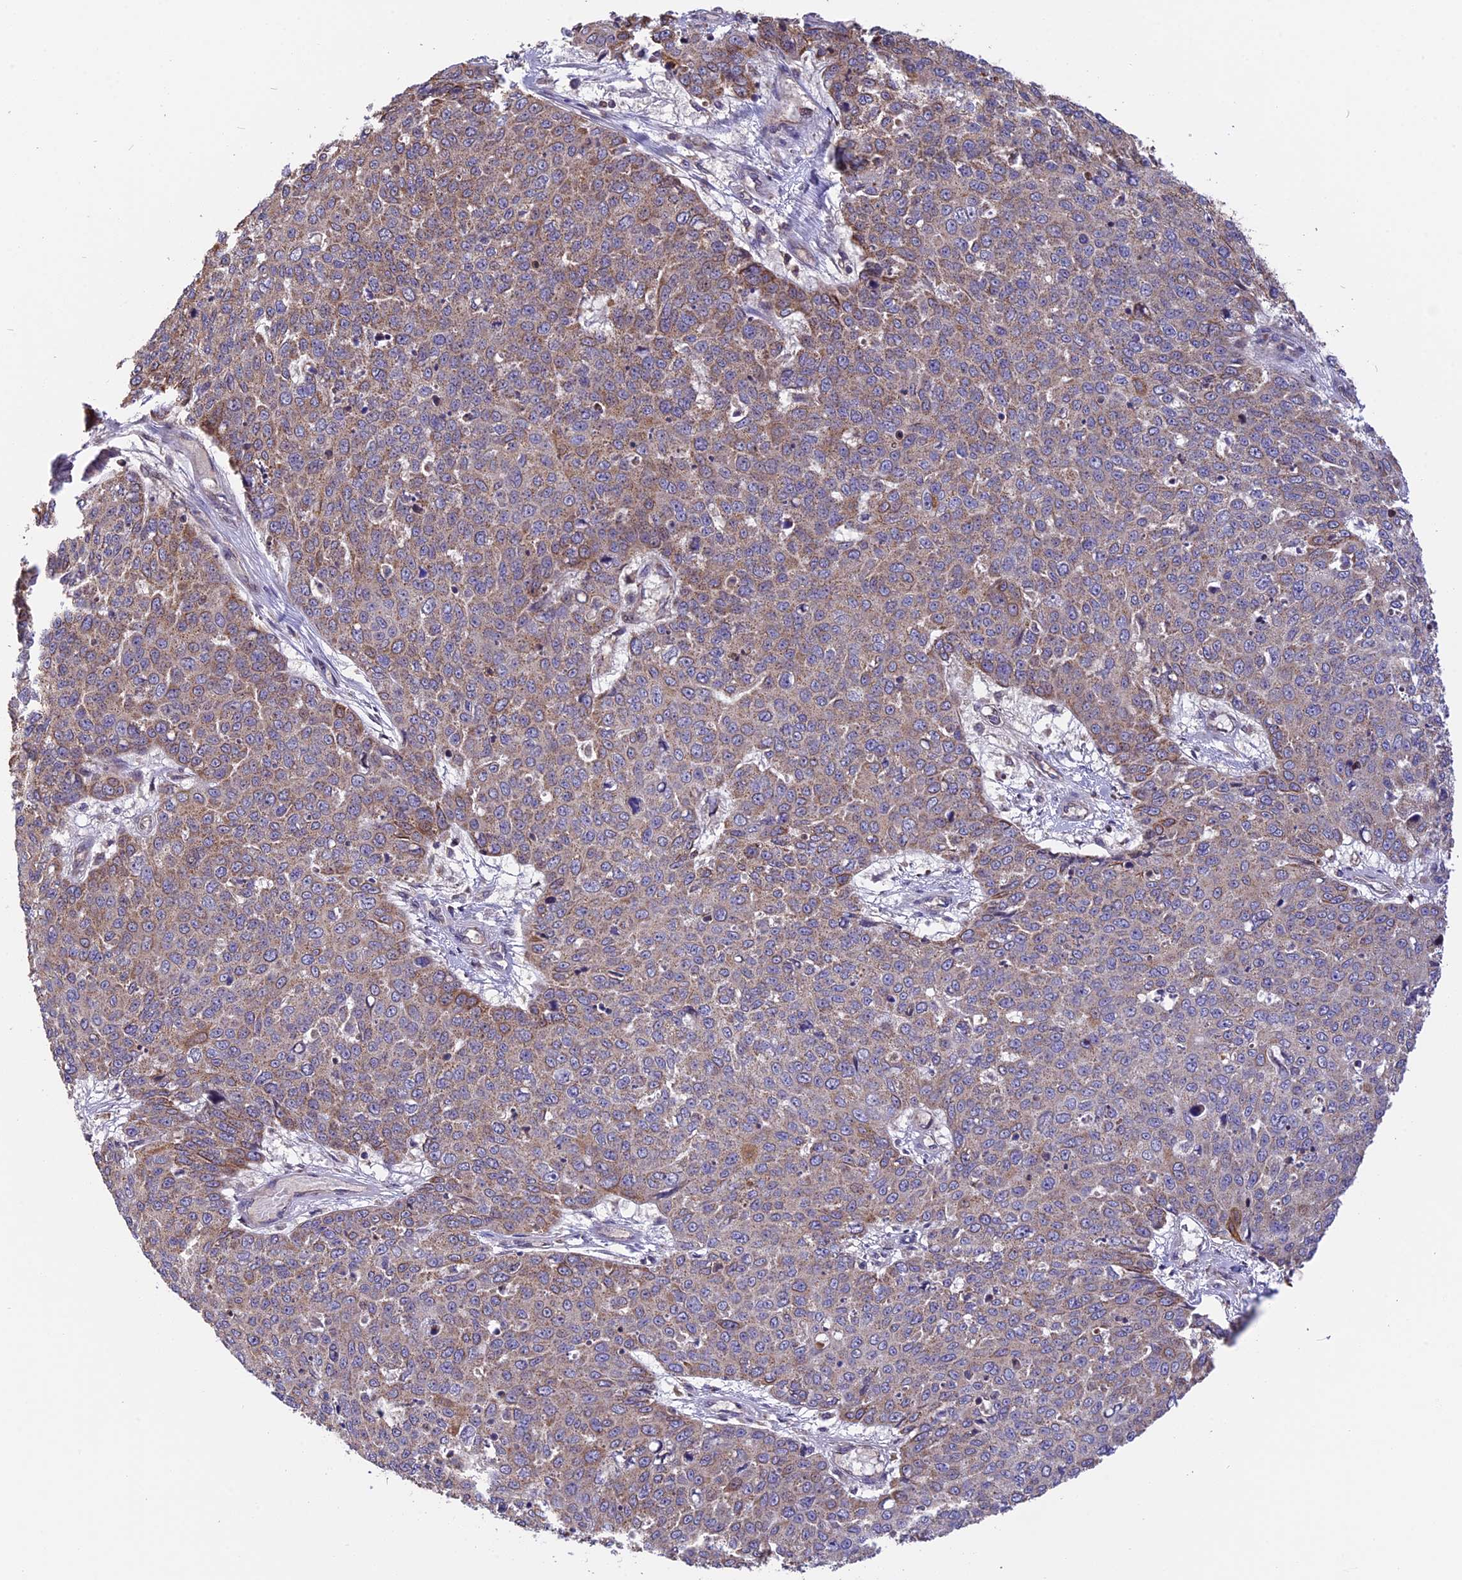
{"staining": {"intensity": "moderate", "quantity": "<25%", "location": "cytoplasmic/membranous"}, "tissue": "skin cancer", "cell_type": "Tumor cells", "image_type": "cancer", "snomed": [{"axis": "morphology", "description": "Squamous cell carcinoma, NOS"}, {"axis": "topography", "description": "Skin"}], "caption": "Skin squamous cell carcinoma stained with IHC demonstrates moderate cytoplasmic/membranous positivity in about <25% of tumor cells.", "gene": "RERGL", "patient": {"sex": "male", "age": 71}}